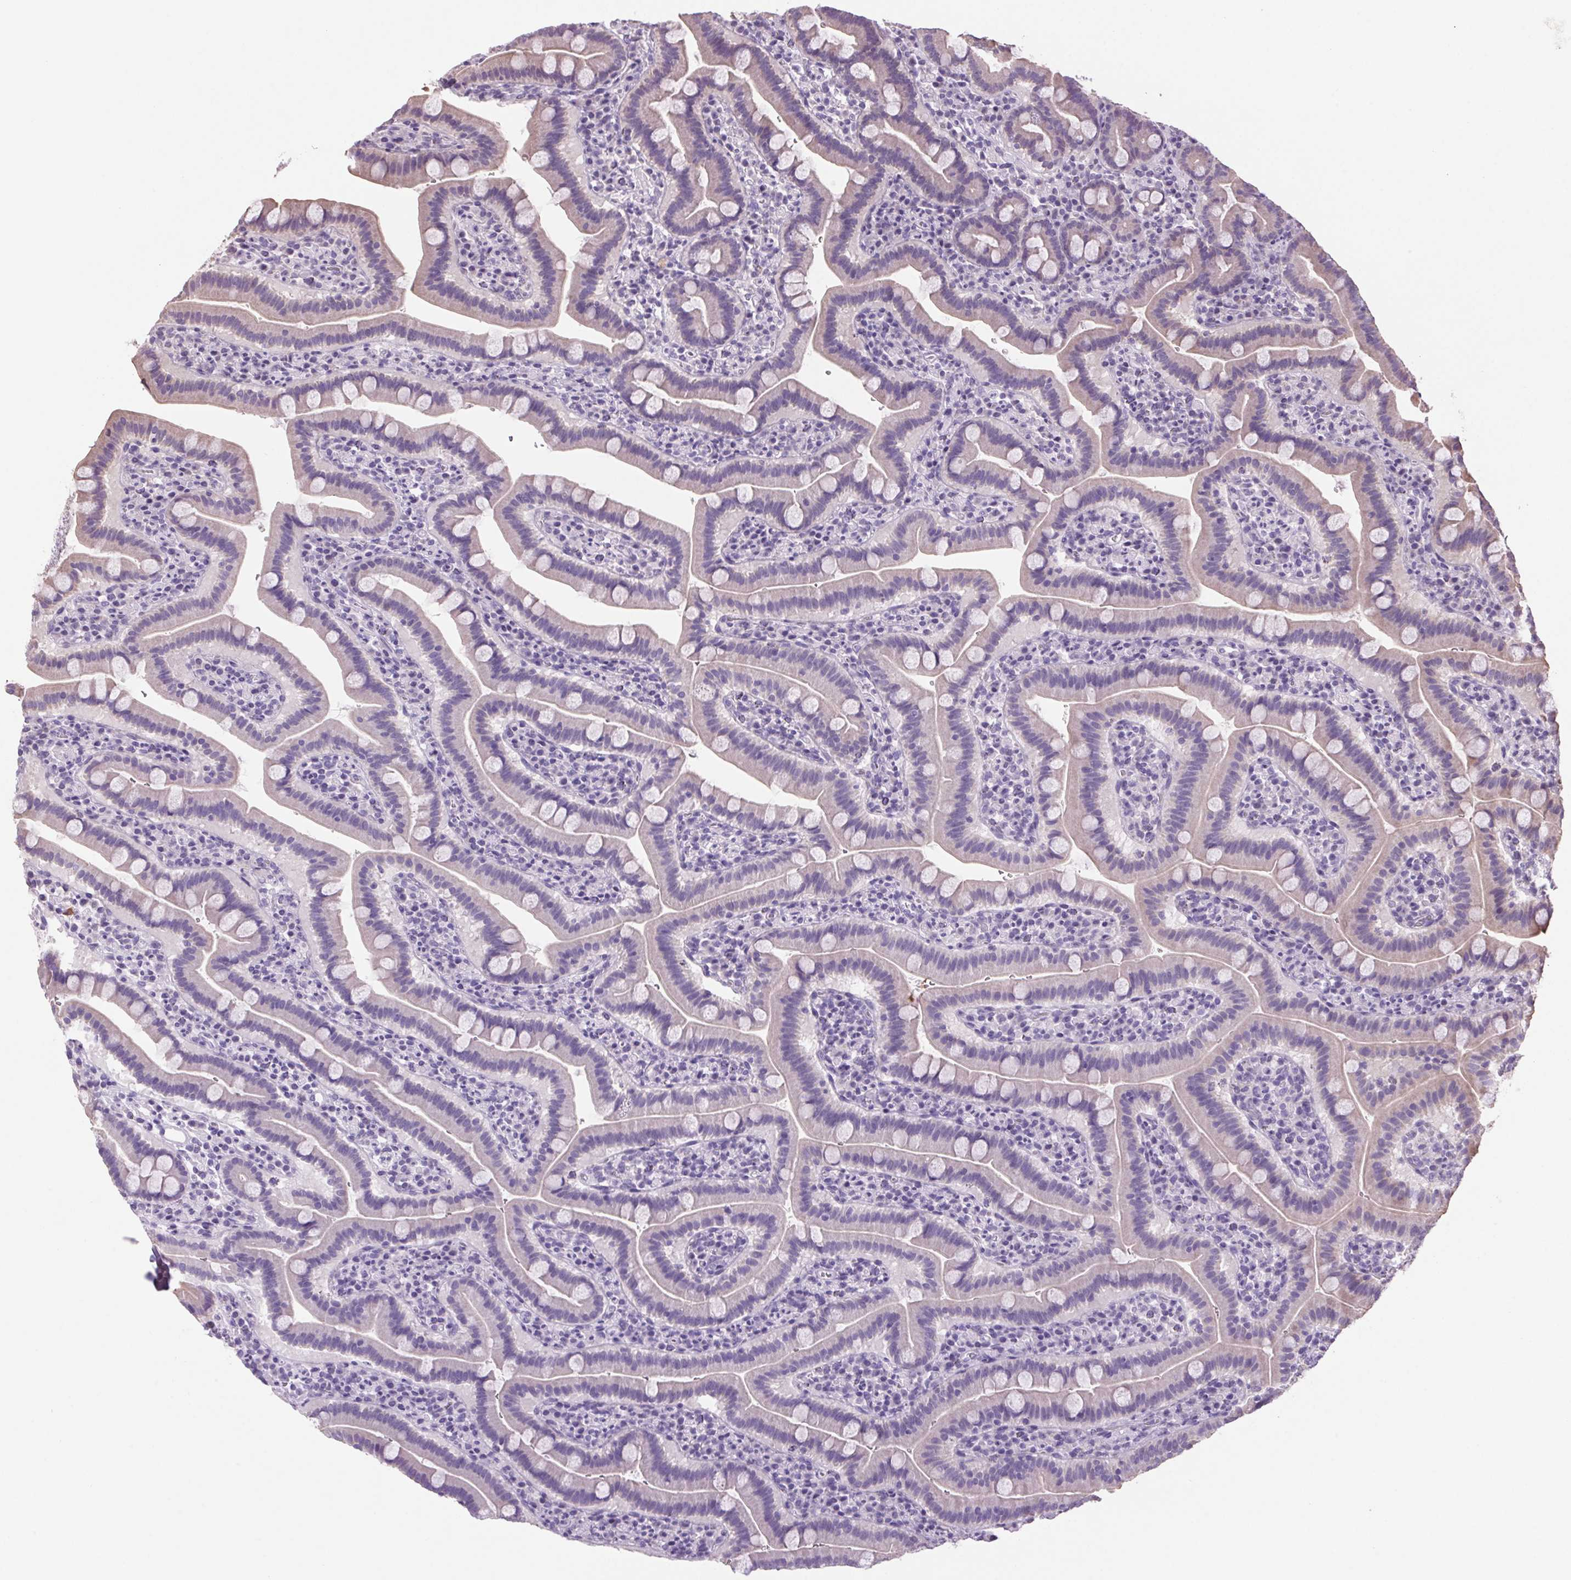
{"staining": {"intensity": "moderate", "quantity": "<25%", "location": "cytoplasmic/membranous"}, "tissue": "small intestine", "cell_type": "Glandular cells", "image_type": "normal", "snomed": [{"axis": "morphology", "description": "Normal tissue, NOS"}, {"axis": "topography", "description": "Small intestine"}], "caption": "Moderate cytoplasmic/membranous expression for a protein is identified in approximately <25% of glandular cells of benign small intestine using immunohistochemistry (IHC).", "gene": "VWA3B", "patient": {"sex": "male", "age": 26}}